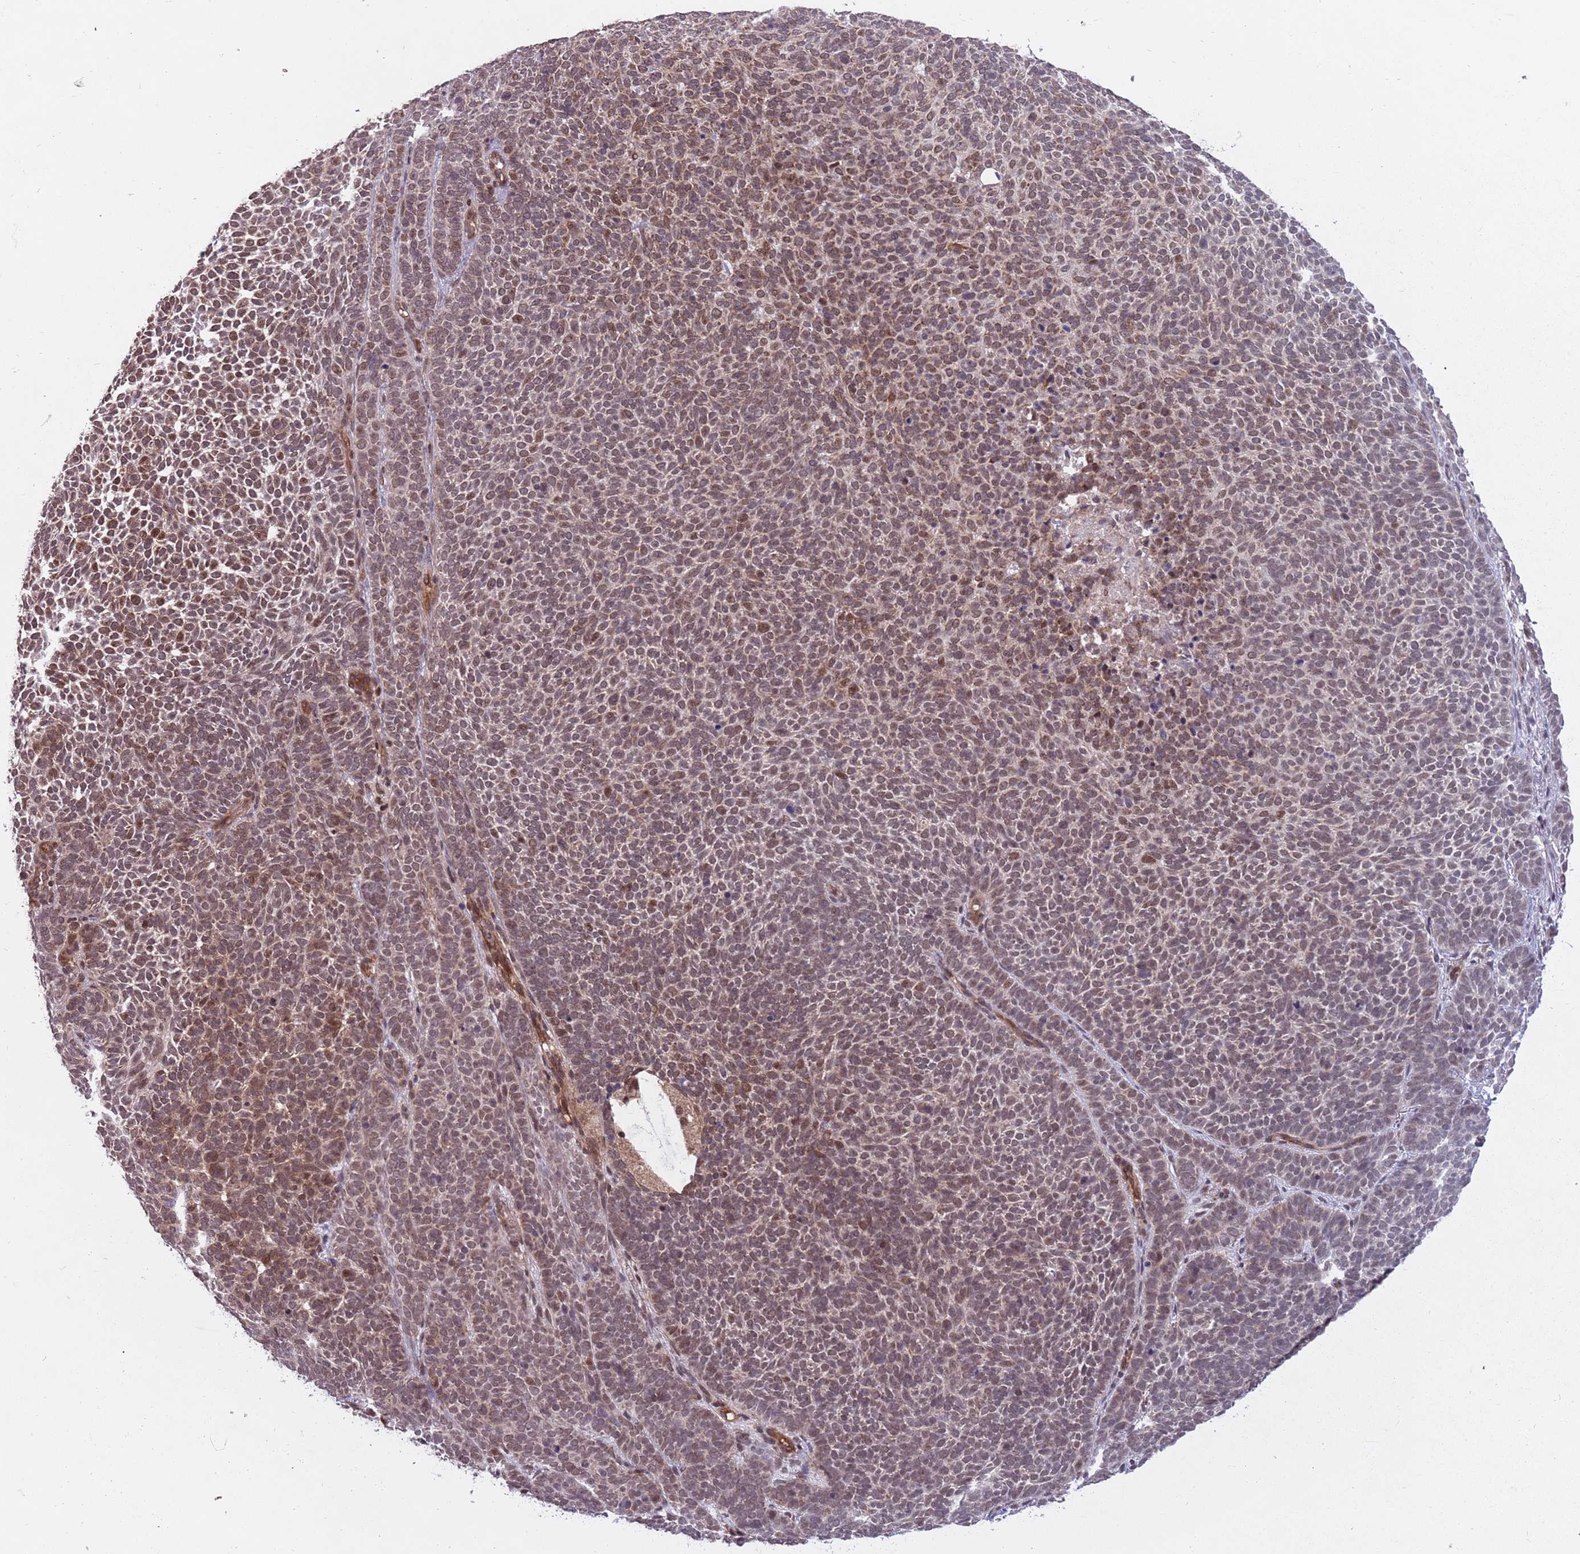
{"staining": {"intensity": "weak", "quantity": "25%-75%", "location": "cytoplasmic/membranous,nuclear"}, "tissue": "skin cancer", "cell_type": "Tumor cells", "image_type": "cancer", "snomed": [{"axis": "morphology", "description": "Basal cell carcinoma"}, {"axis": "topography", "description": "Skin"}], "caption": "Tumor cells exhibit low levels of weak cytoplasmic/membranous and nuclear expression in about 25%-75% of cells in skin cancer (basal cell carcinoma).", "gene": "SUDS3", "patient": {"sex": "female", "age": 77}}